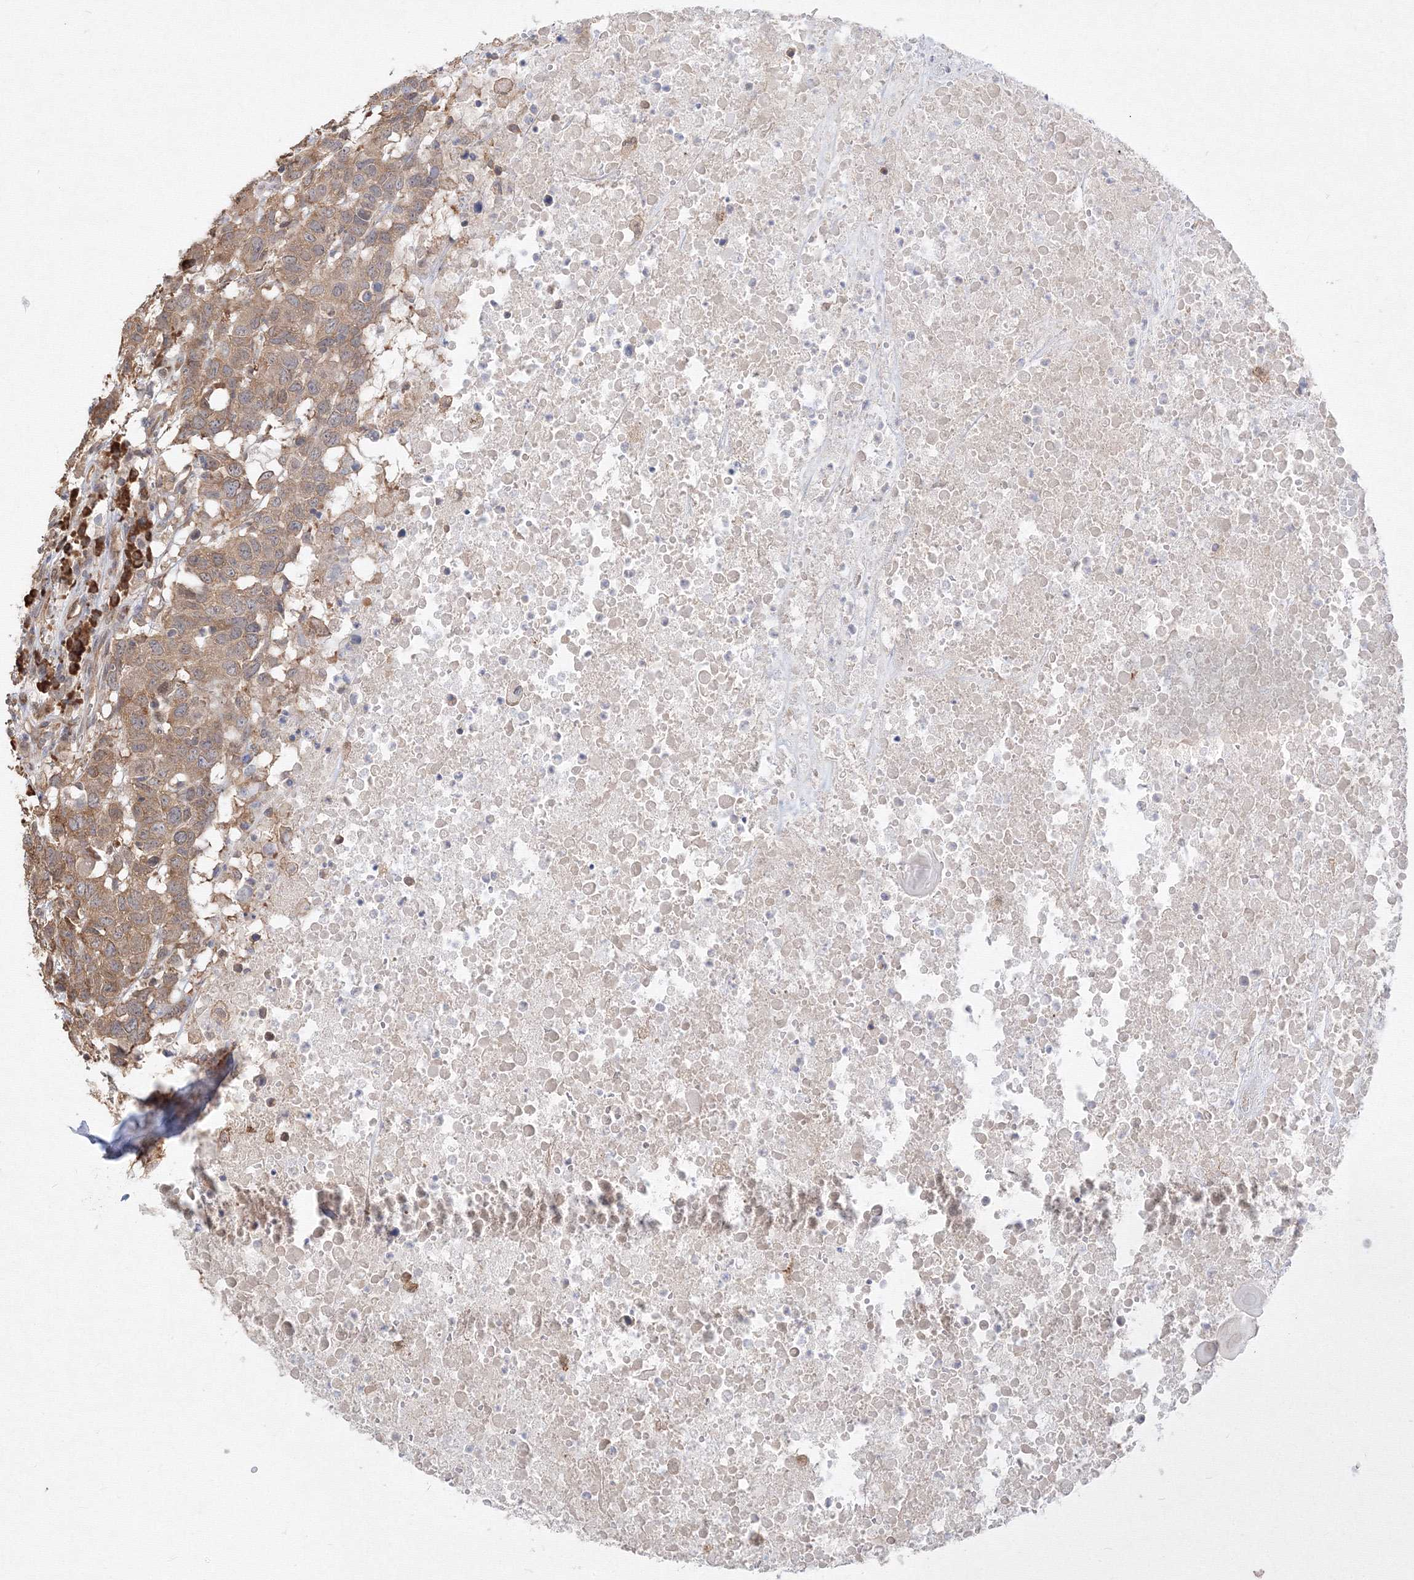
{"staining": {"intensity": "moderate", "quantity": ">75%", "location": "cytoplasmic/membranous"}, "tissue": "head and neck cancer", "cell_type": "Tumor cells", "image_type": "cancer", "snomed": [{"axis": "morphology", "description": "Squamous cell carcinoma, NOS"}, {"axis": "topography", "description": "Head-Neck"}], "caption": "The immunohistochemical stain labels moderate cytoplasmic/membranous expression in tumor cells of head and neck cancer tissue. (Stains: DAB in brown, nuclei in blue, Microscopy: brightfield microscopy at high magnification).", "gene": "FBXL8", "patient": {"sex": "male", "age": 66}}